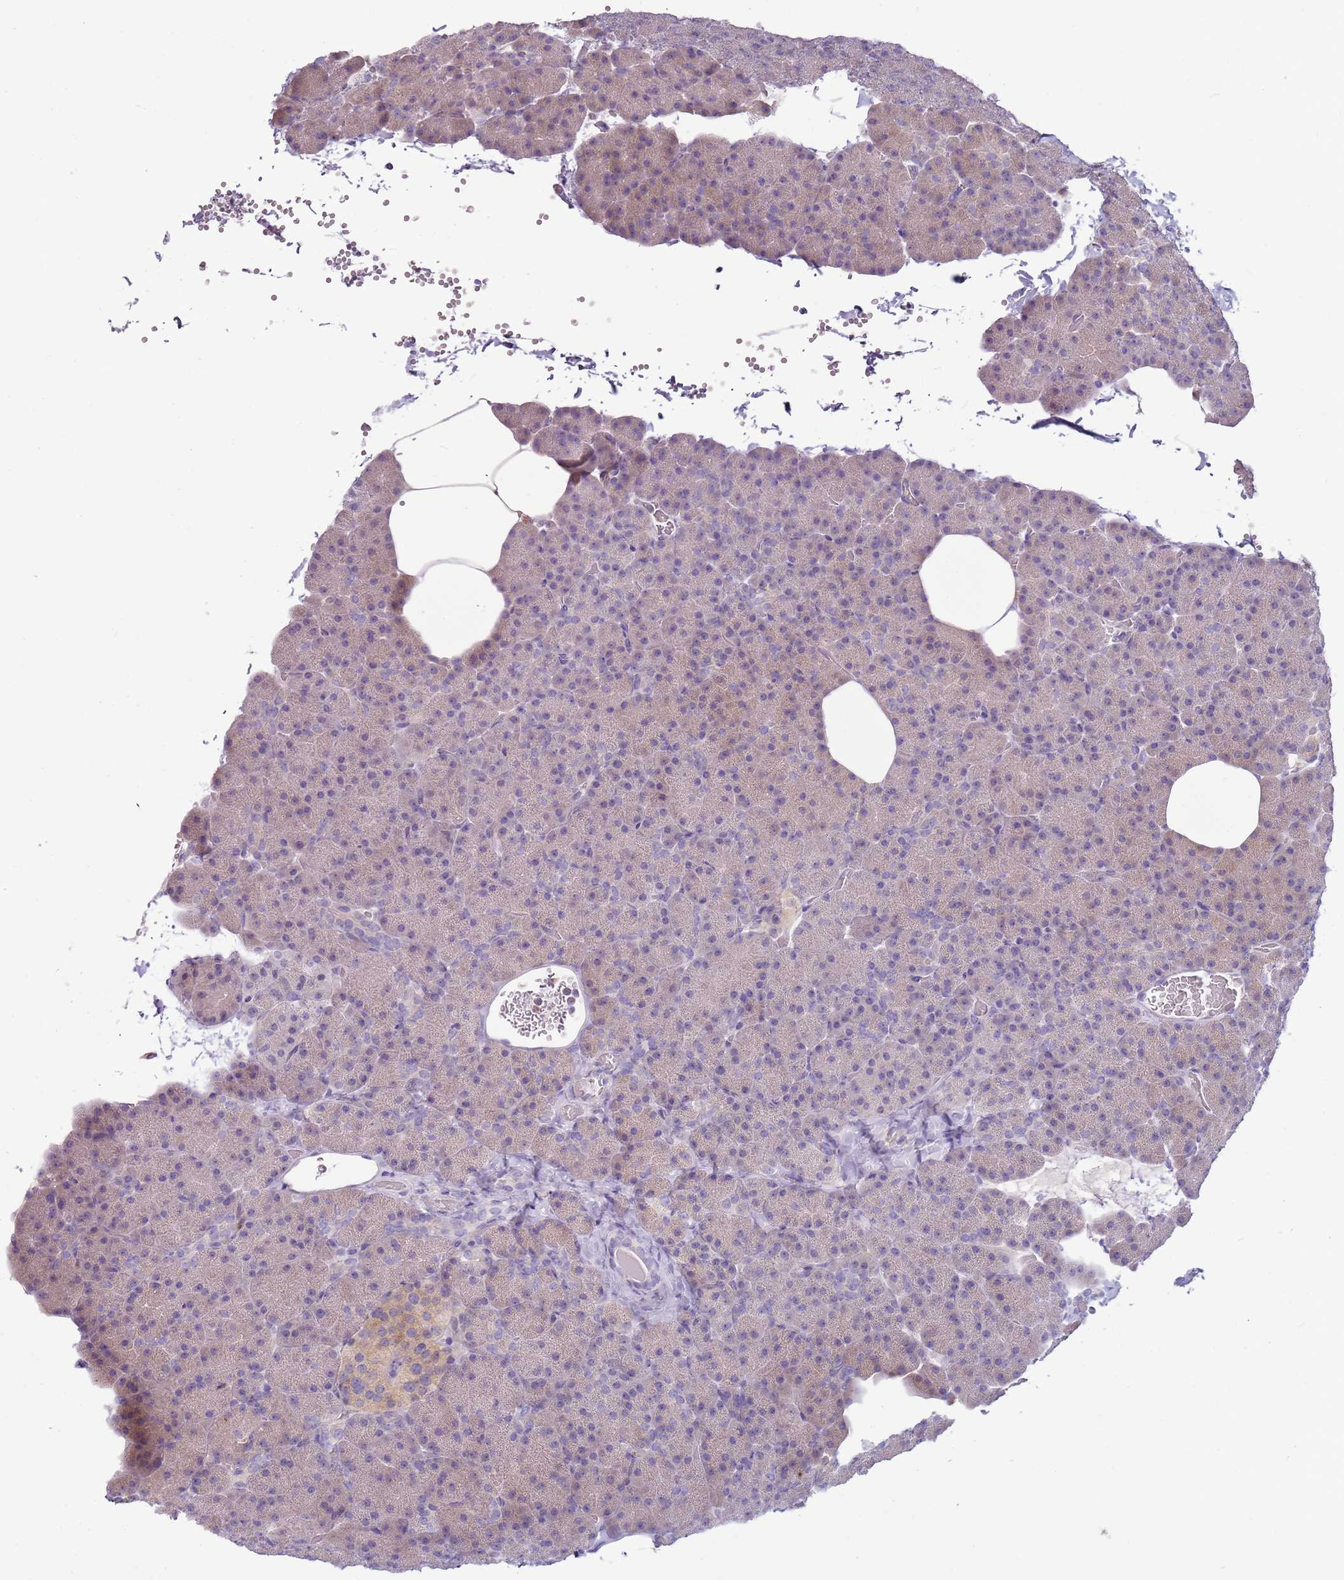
{"staining": {"intensity": "weak", "quantity": "<25%", "location": "cytoplasmic/membranous"}, "tissue": "pancreas", "cell_type": "Exocrine glandular cells", "image_type": "normal", "snomed": [{"axis": "morphology", "description": "Normal tissue, NOS"}, {"axis": "morphology", "description": "Carcinoid, malignant, NOS"}, {"axis": "topography", "description": "Pancreas"}], "caption": "High magnification brightfield microscopy of normal pancreas stained with DAB (3,3'-diaminobenzidine) (brown) and counterstained with hematoxylin (blue): exocrine glandular cells show no significant staining. Nuclei are stained in blue.", "gene": "ARHGAP5", "patient": {"sex": "female", "age": 35}}